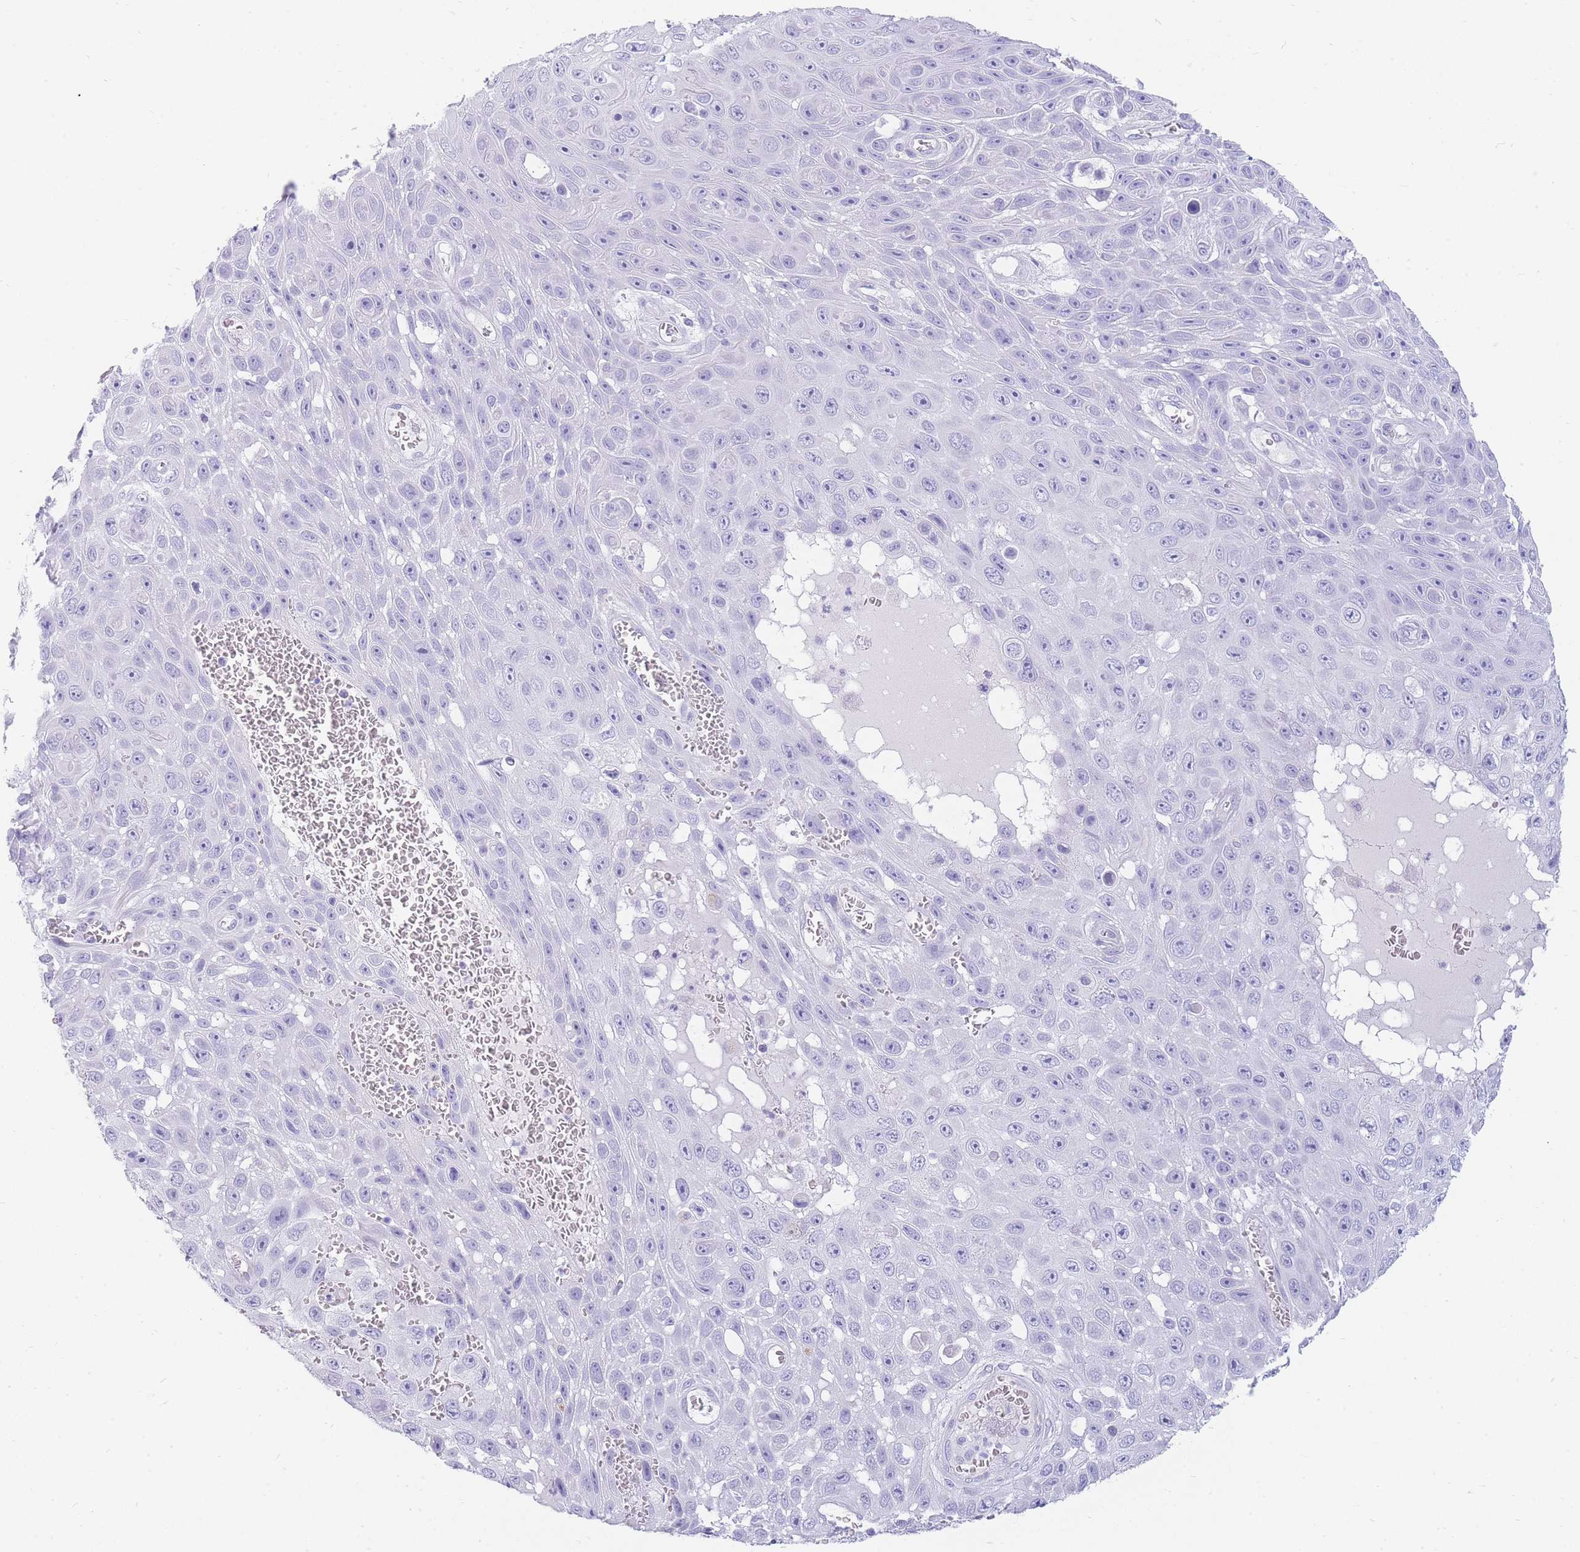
{"staining": {"intensity": "negative", "quantity": "none", "location": "none"}, "tissue": "skin cancer", "cell_type": "Tumor cells", "image_type": "cancer", "snomed": [{"axis": "morphology", "description": "Squamous cell carcinoma, NOS"}, {"axis": "topography", "description": "Skin"}], "caption": "An image of skin cancer stained for a protein reveals no brown staining in tumor cells.", "gene": "UPK1A", "patient": {"sex": "male", "age": 82}}